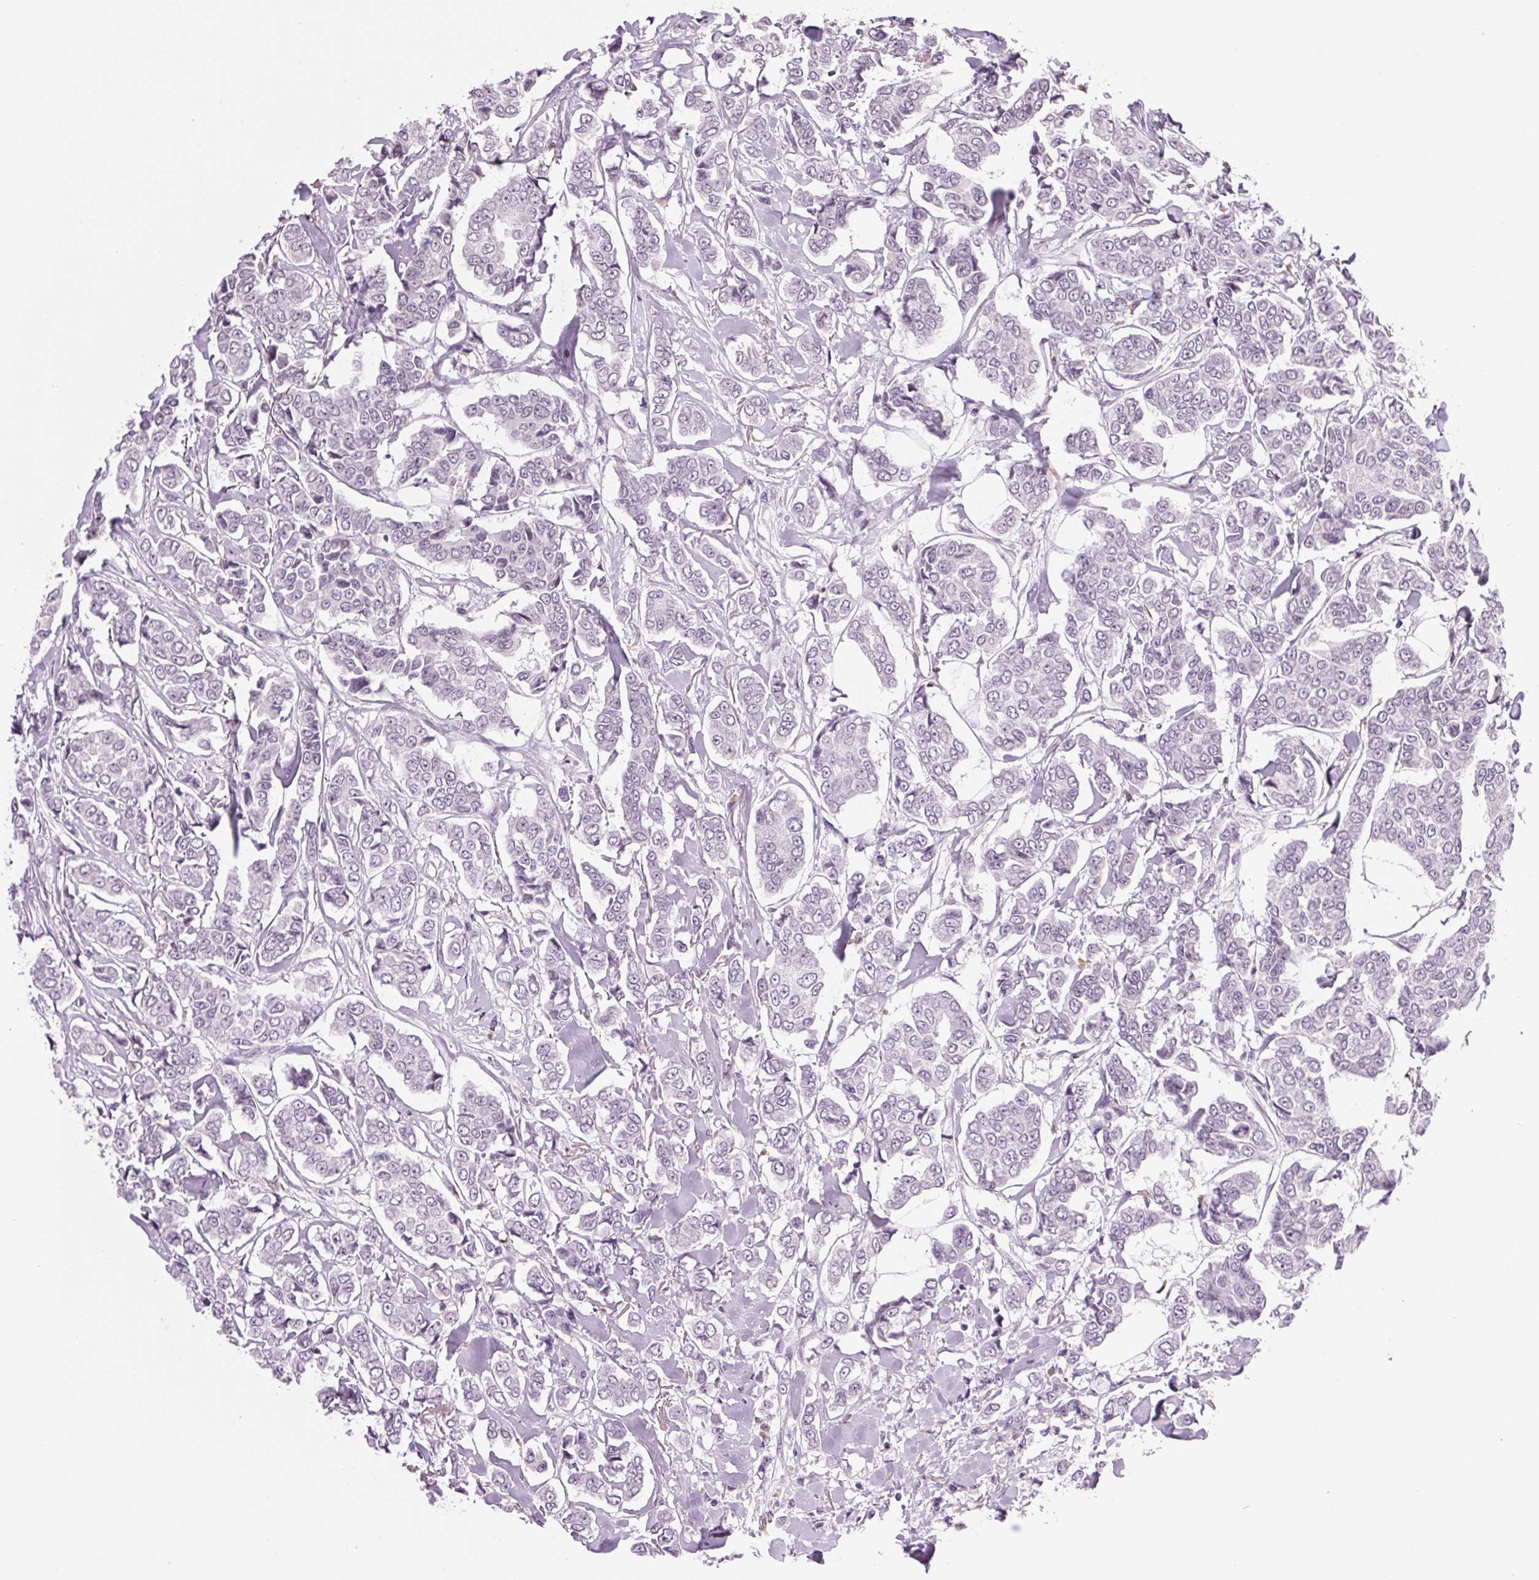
{"staining": {"intensity": "negative", "quantity": "none", "location": "none"}, "tissue": "breast cancer", "cell_type": "Tumor cells", "image_type": "cancer", "snomed": [{"axis": "morphology", "description": "Duct carcinoma"}, {"axis": "topography", "description": "Breast"}], "caption": "Breast cancer (invasive ductal carcinoma) stained for a protein using IHC reveals no positivity tumor cells.", "gene": "MPO", "patient": {"sex": "female", "age": 94}}